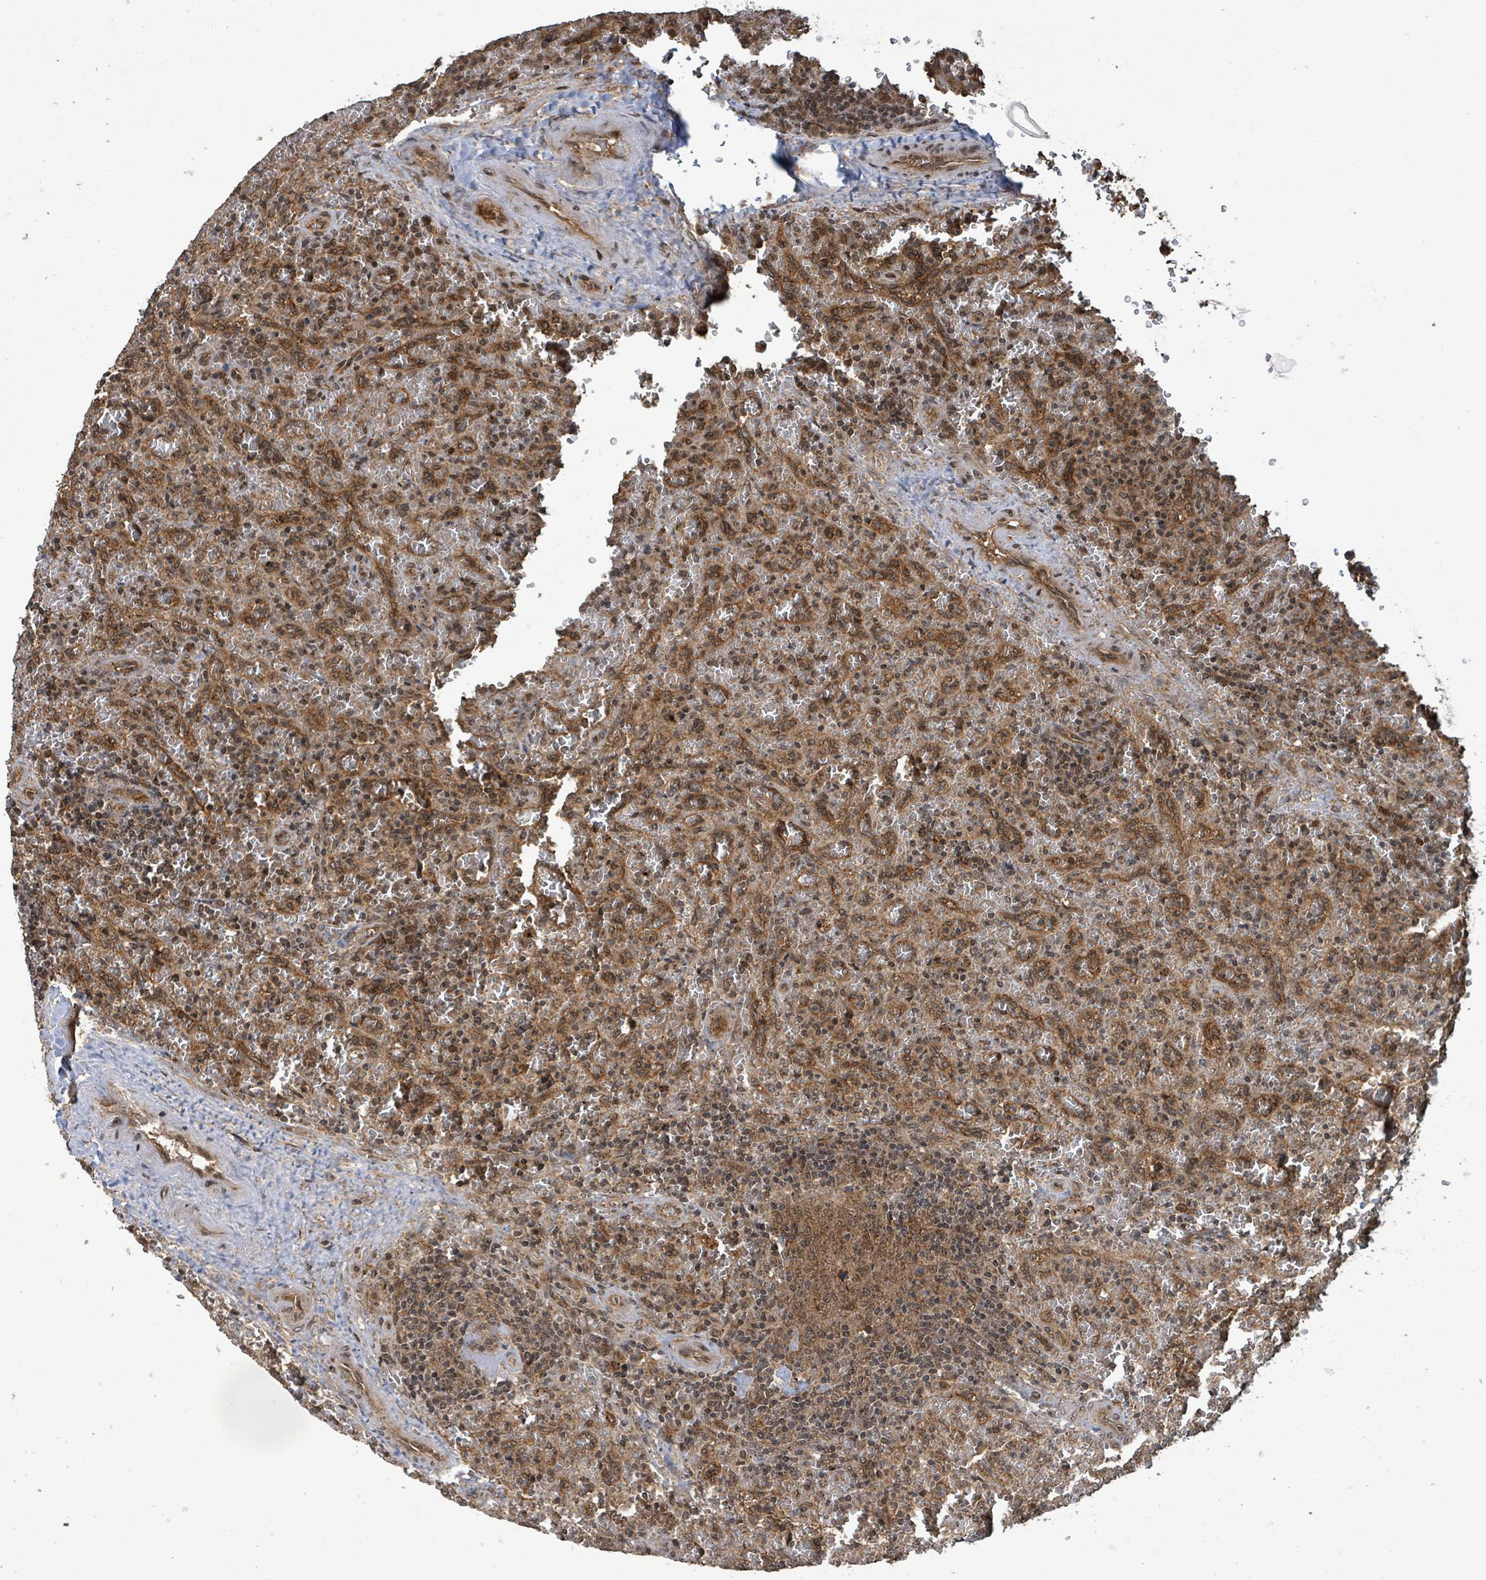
{"staining": {"intensity": "moderate", "quantity": "25%-75%", "location": "cytoplasmic/membranous,nuclear"}, "tissue": "lymphoma", "cell_type": "Tumor cells", "image_type": "cancer", "snomed": [{"axis": "morphology", "description": "Malignant lymphoma, non-Hodgkin's type, Low grade"}, {"axis": "topography", "description": "Spleen"}], "caption": "Immunohistochemistry of malignant lymphoma, non-Hodgkin's type (low-grade) displays medium levels of moderate cytoplasmic/membranous and nuclear positivity in about 25%-75% of tumor cells.", "gene": "KLC1", "patient": {"sex": "female", "age": 64}}